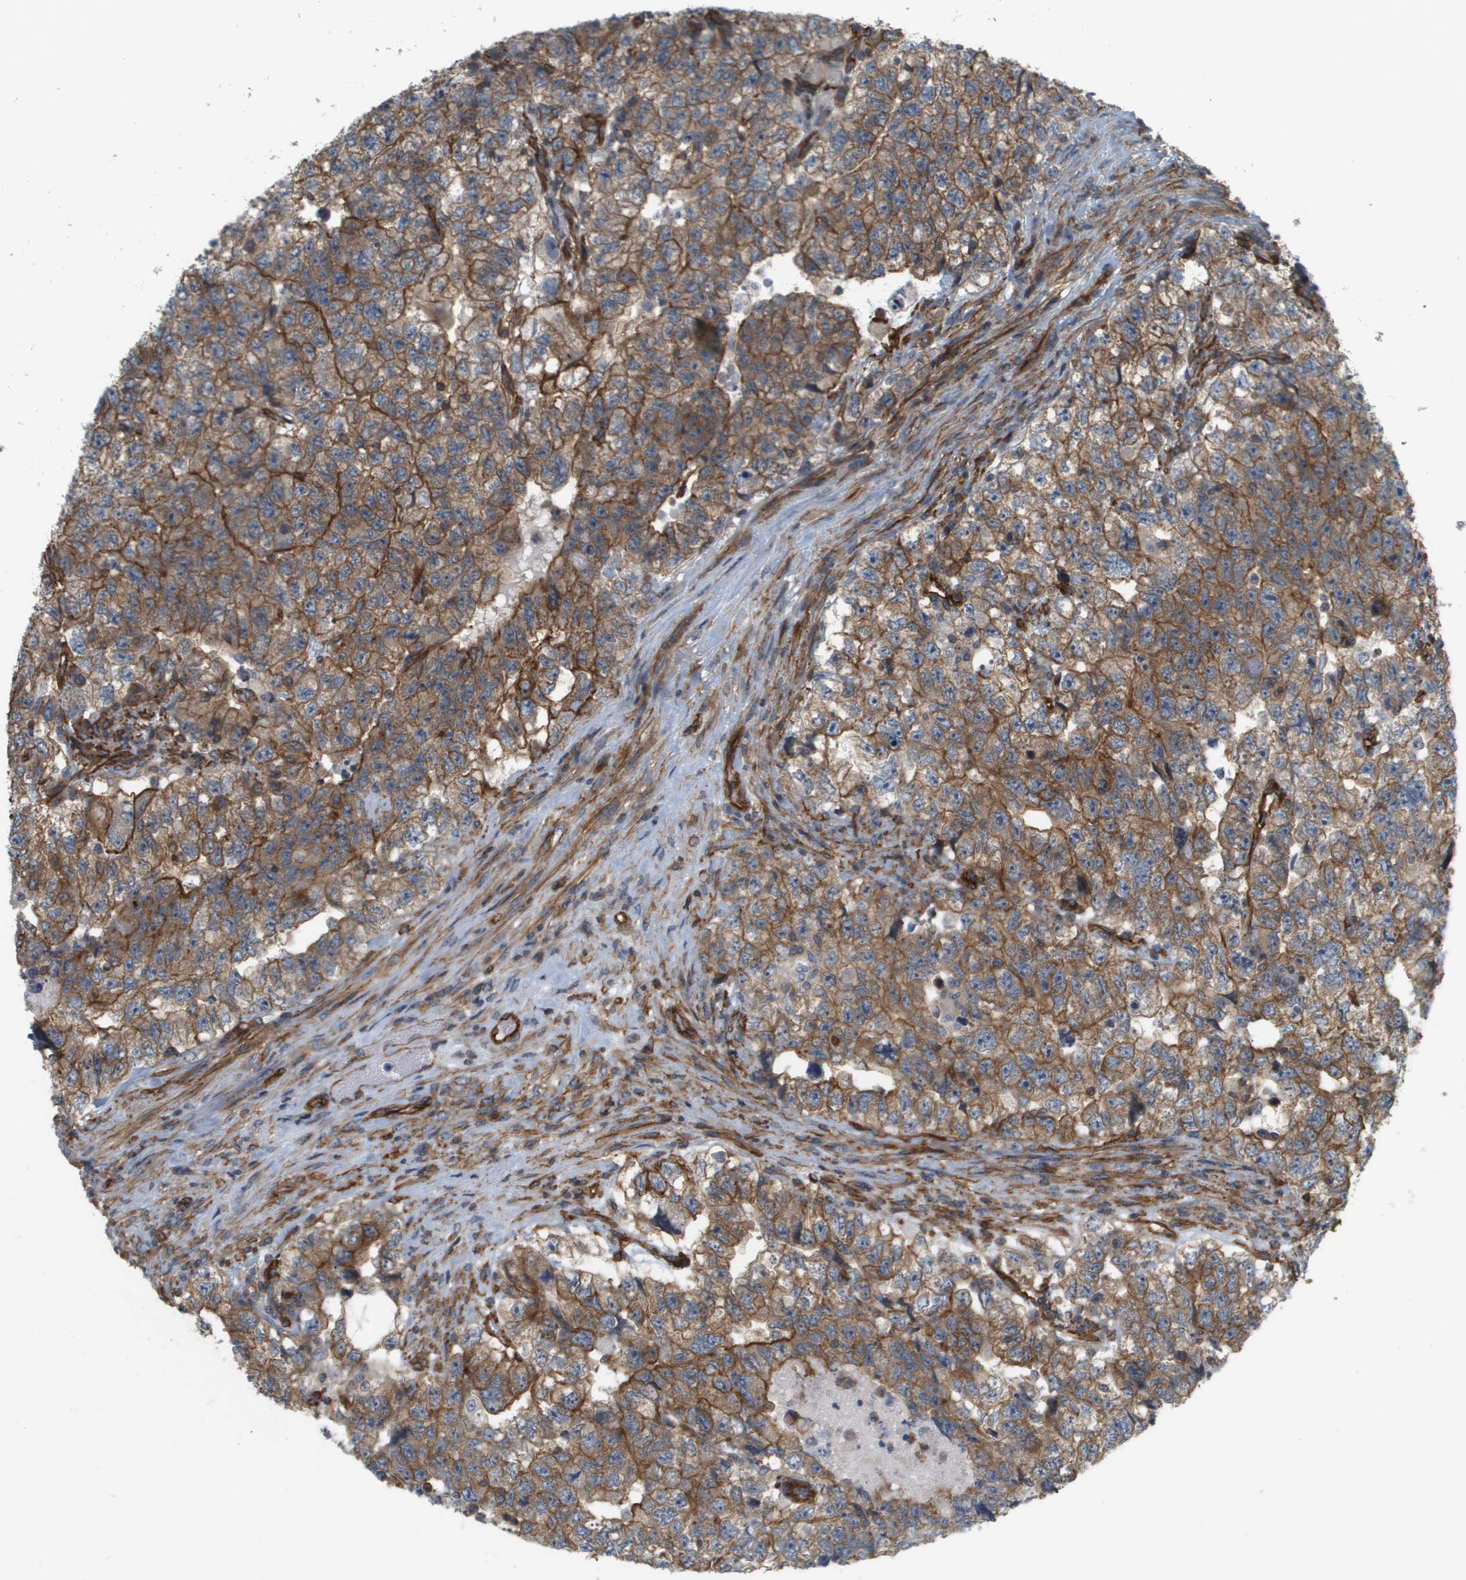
{"staining": {"intensity": "moderate", "quantity": ">75%", "location": "cytoplasmic/membranous"}, "tissue": "testis cancer", "cell_type": "Tumor cells", "image_type": "cancer", "snomed": [{"axis": "morphology", "description": "Carcinoma, Embryonal, NOS"}, {"axis": "topography", "description": "Testis"}], "caption": "This is an image of immunohistochemistry (IHC) staining of testis embryonal carcinoma, which shows moderate positivity in the cytoplasmic/membranous of tumor cells.", "gene": "SGMS2", "patient": {"sex": "male", "age": 36}}